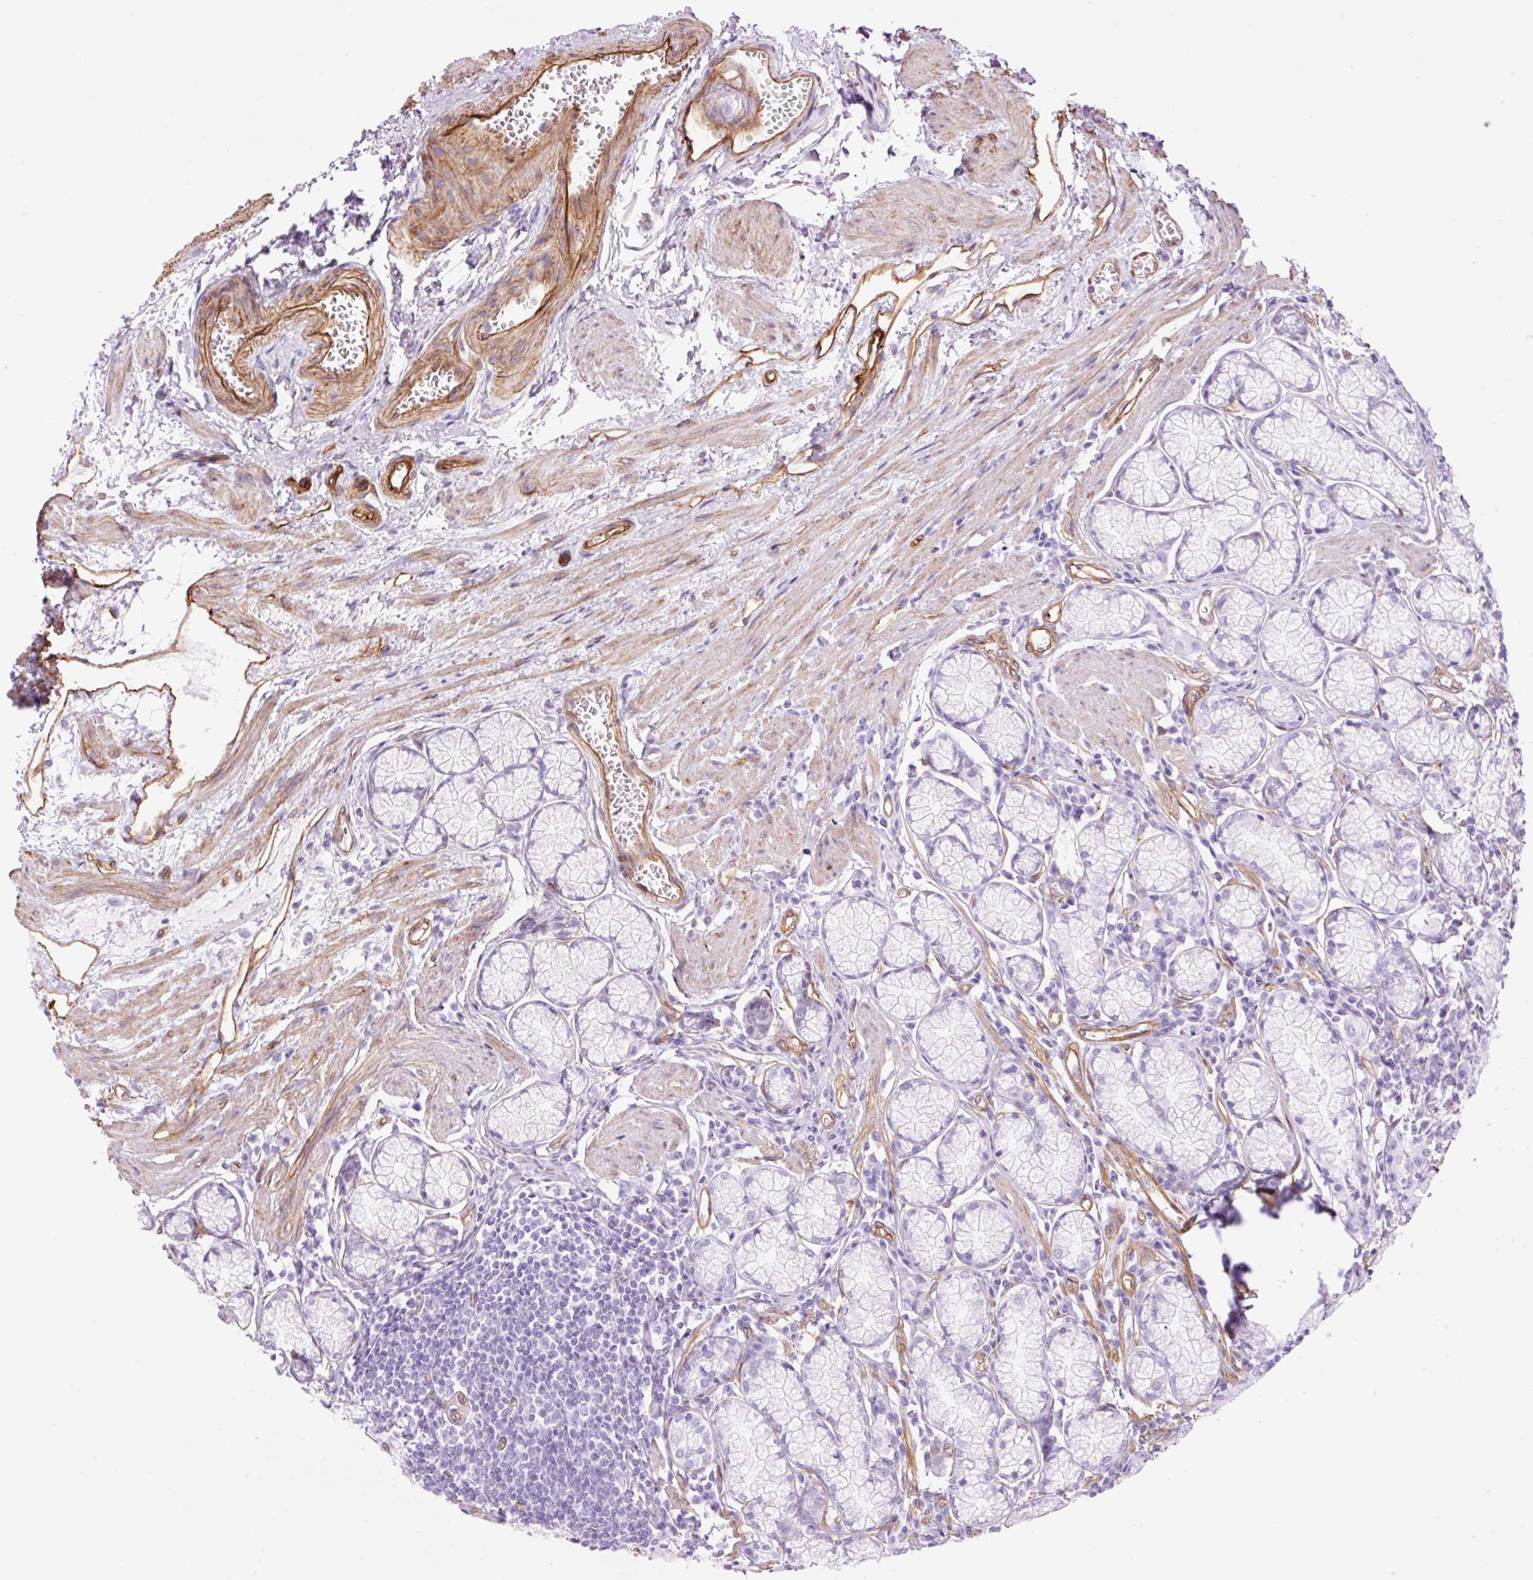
{"staining": {"intensity": "negative", "quantity": "none", "location": "none"}, "tissue": "stomach", "cell_type": "Glandular cells", "image_type": "normal", "snomed": [{"axis": "morphology", "description": "Normal tissue, NOS"}, {"axis": "topography", "description": "Stomach"}], "caption": "Protein analysis of benign stomach exhibits no significant positivity in glandular cells.", "gene": "CAV1", "patient": {"sex": "male", "age": 55}}